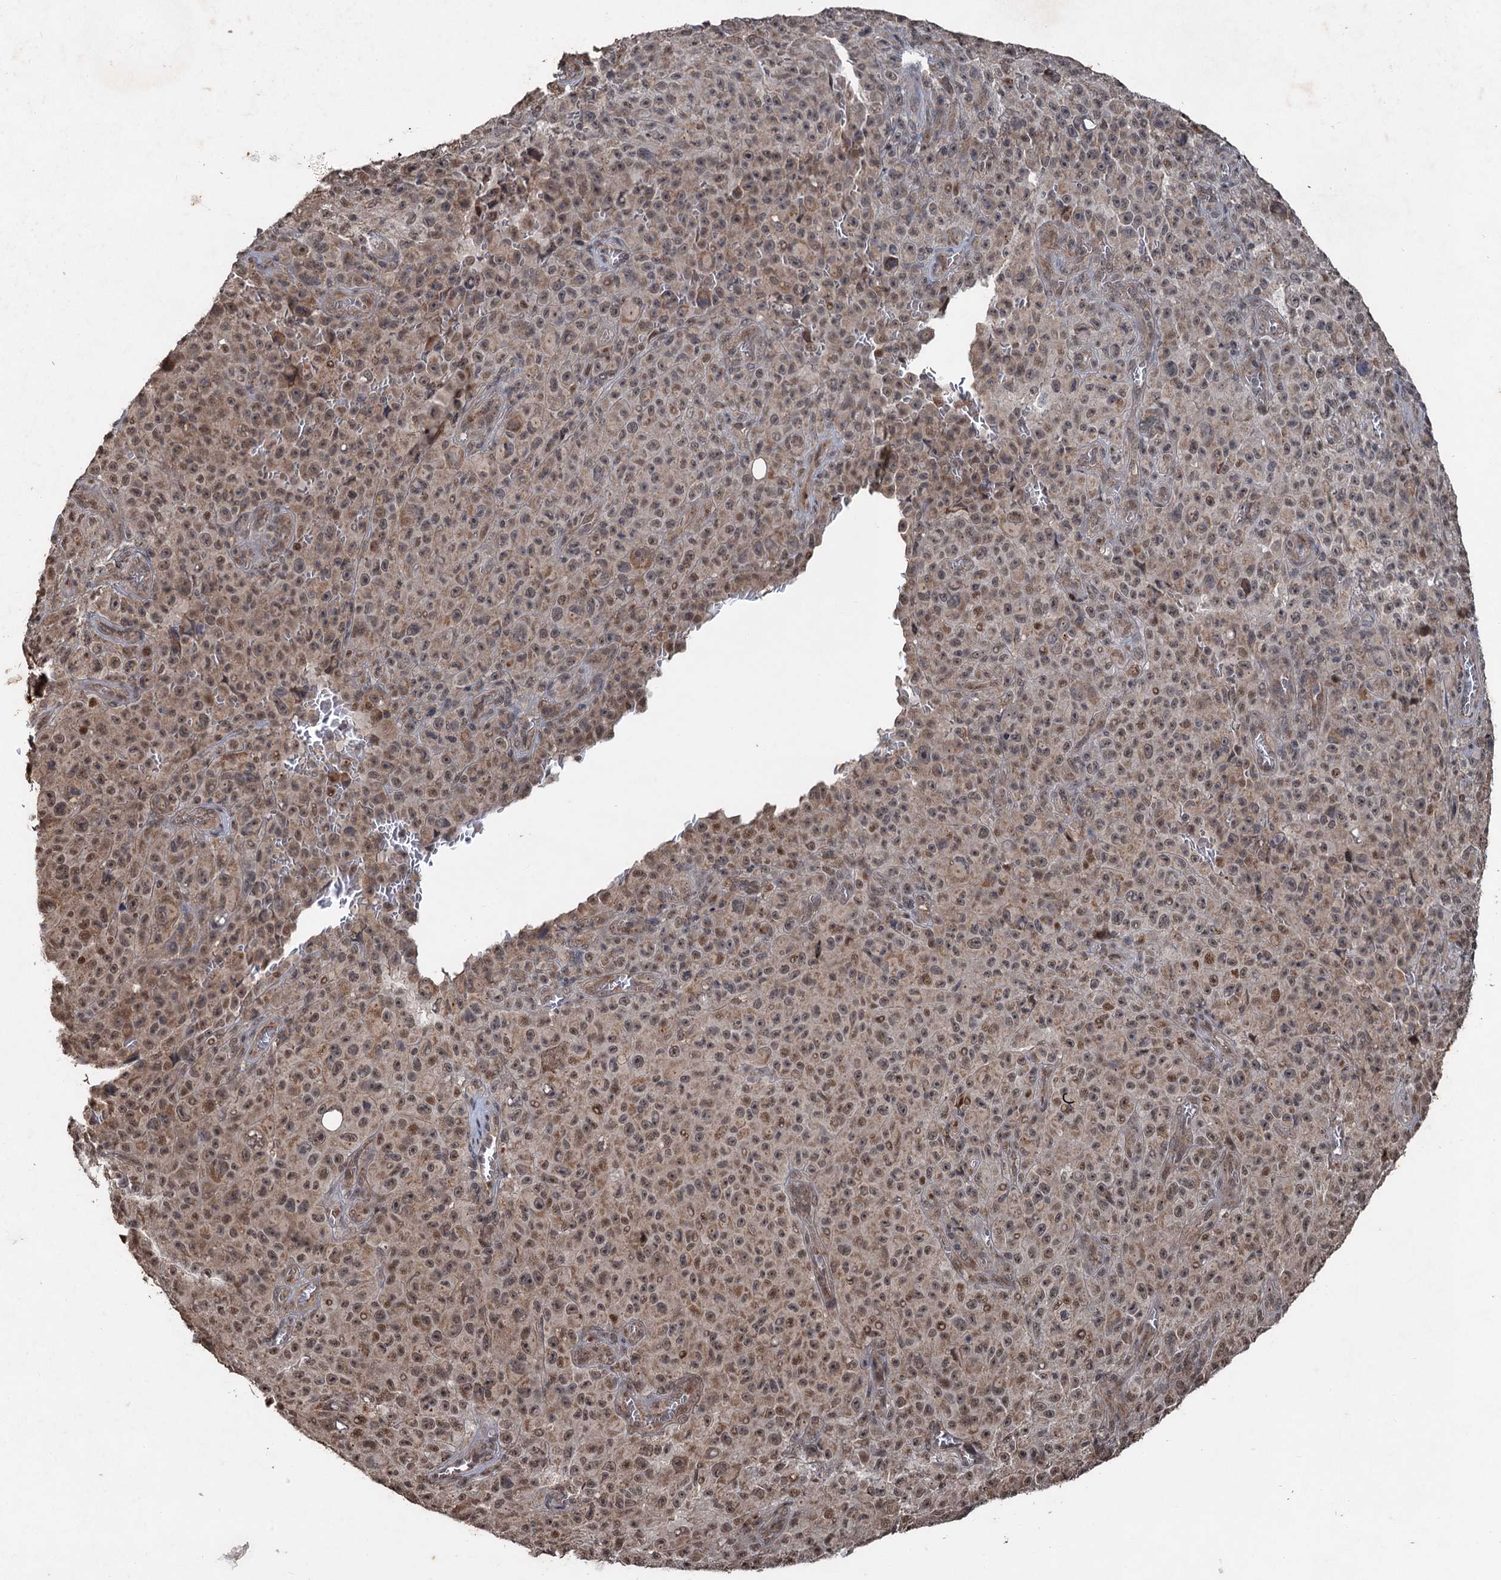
{"staining": {"intensity": "moderate", "quantity": "25%-75%", "location": "nuclear"}, "tissue": "melanoma", "cell_type": "Tumor cells", "image_type": "cancer", "snomed": [{"axis": "morphology", "description": "Malignant melanoma, NOS"}, {"axis": "topography", "description": "Skin"}], "caption": "Protein expression analysis of malignant melanoma reveals moderate nuclear positivity in approximately 25%-75% of tumor cells.", "gene": "REP15", "patient": {"sex": "female", "age": 82}}